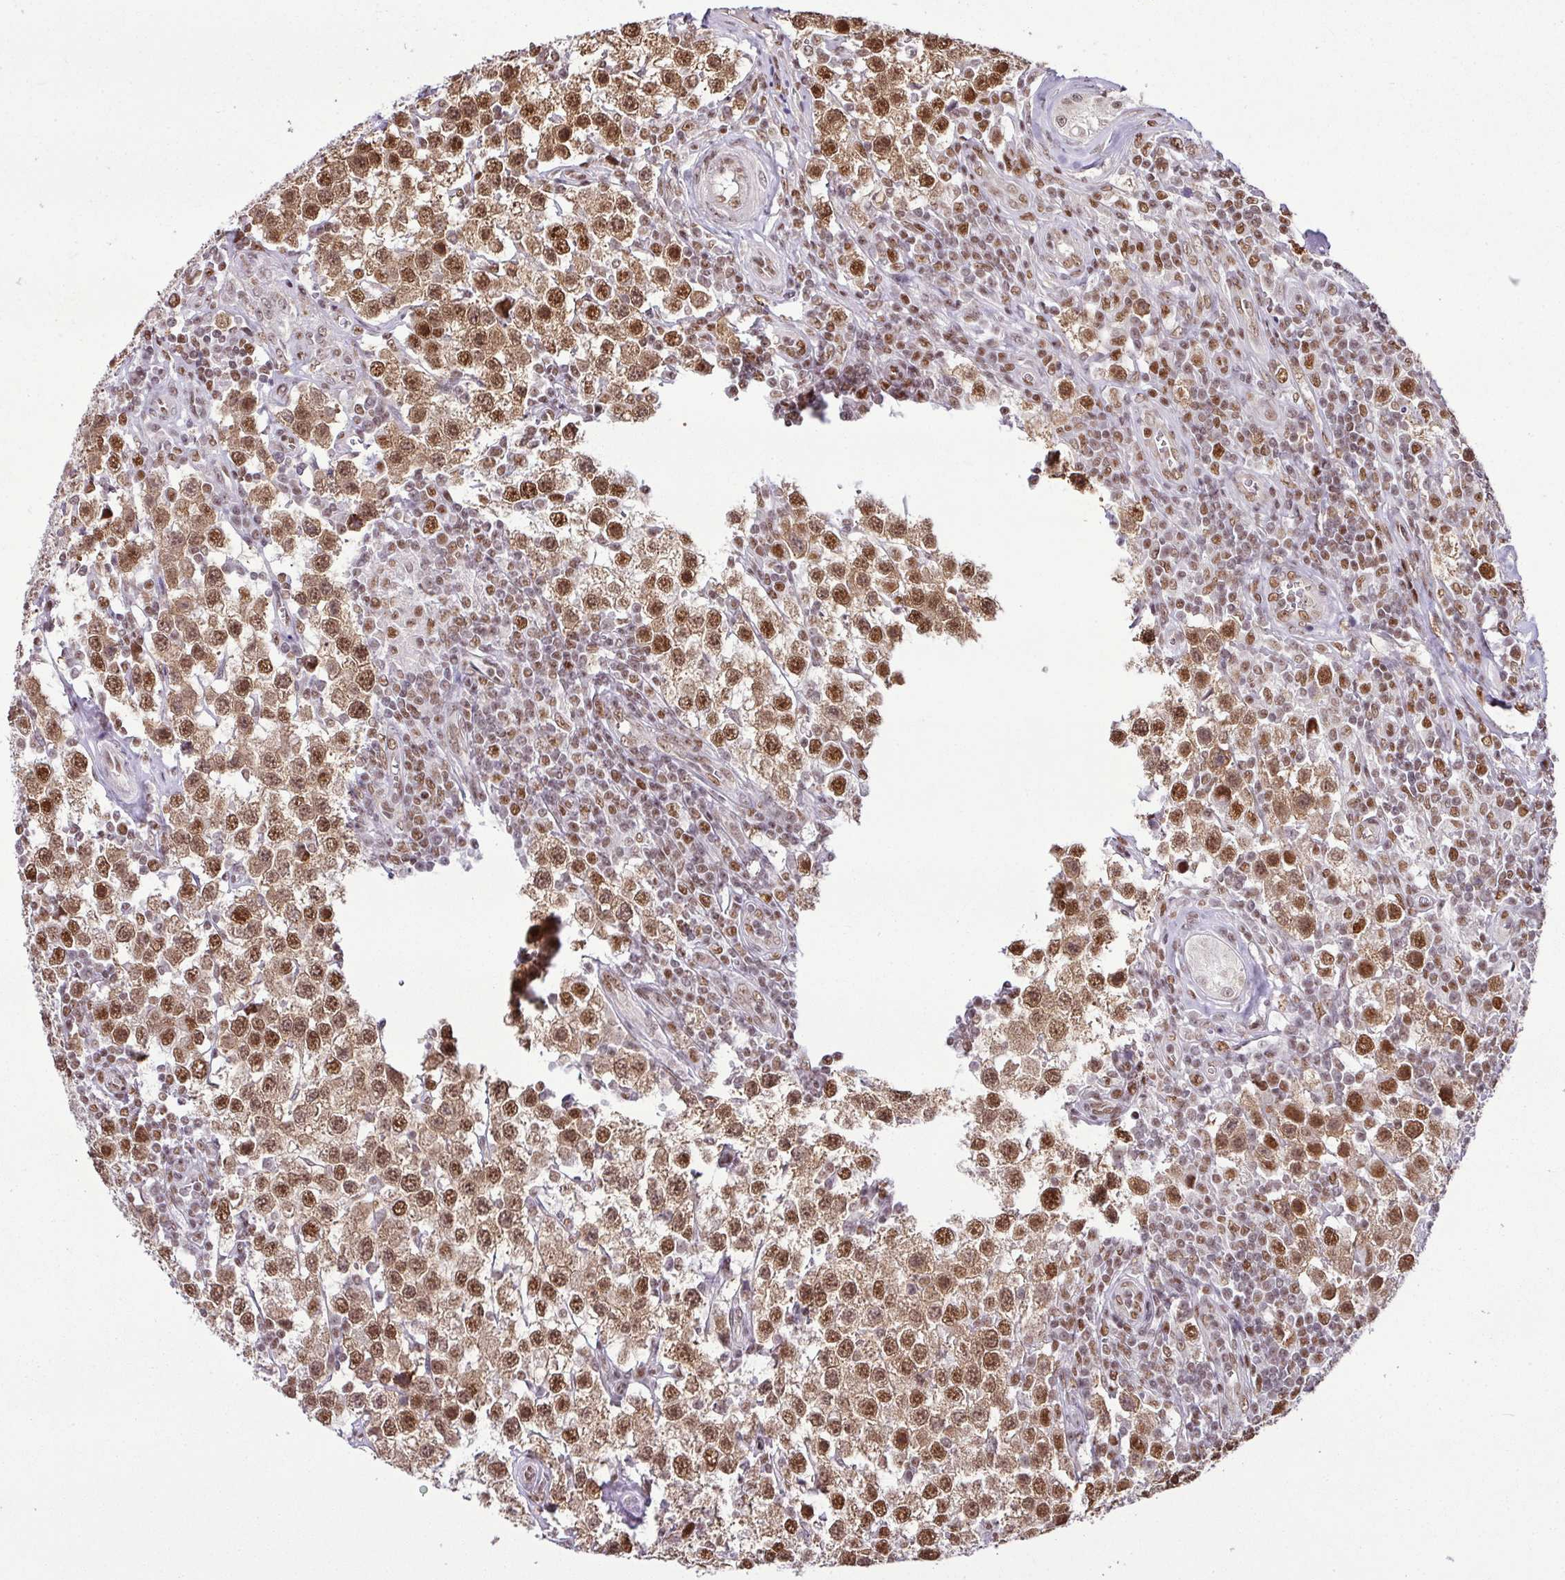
{"staining": {"intensity": "moderate", "quantity": ">75%", "location": "nuclear"}, "tissue": "testis cancer", "cell_type": "Tumor cells", "image_type": "cancer", "snomed": [{"axis": "morphology", "description": "Seminoma, NOS"}, {"axis": "topography", "description": "Testis"}], "caption": "A medium amount of moderate nuclear staining is seen in about >75% of tumor cells in seminoma (testis) tissue.", "gene": "PGAP4", "patient": {"sex": "male", "age": 34}}